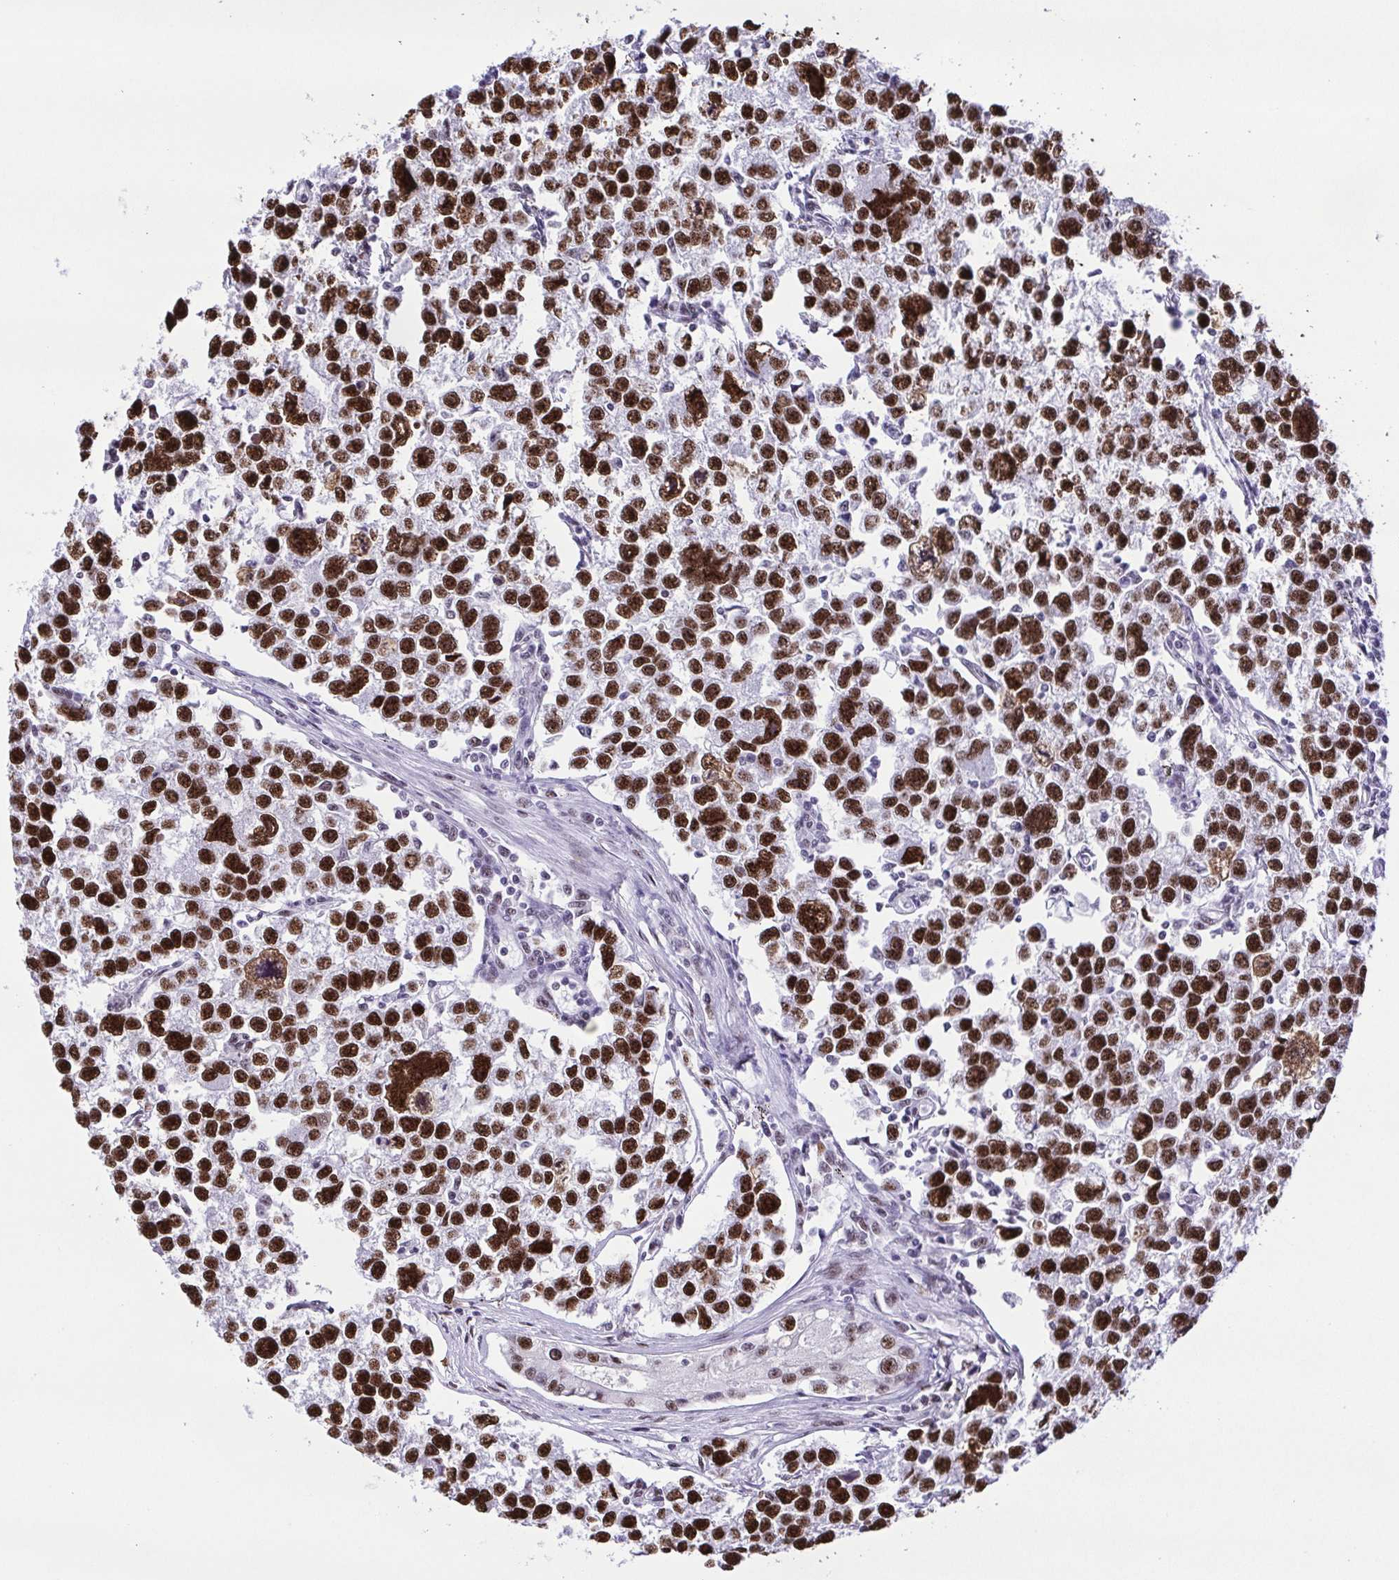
{"staining": {"intensity": "strong", "quantity": ">75%", "location": "nuclear"}, "tissue": "testis cancer", "cell_type": "Tumor cells", "image_type": "cancer", "snomed": [{"axis": "morphology", "description": "Seminoma, NOS"}, {"axis": "topography", "description": "Testis"}], "caption": "DAB immunohistochemical staining of human testis seminoma exhibits strong nuclear protein expression in about >75% of tumor cells.", "gene": "TRIM28", "patient": {"sex": "male", "age": 26}}